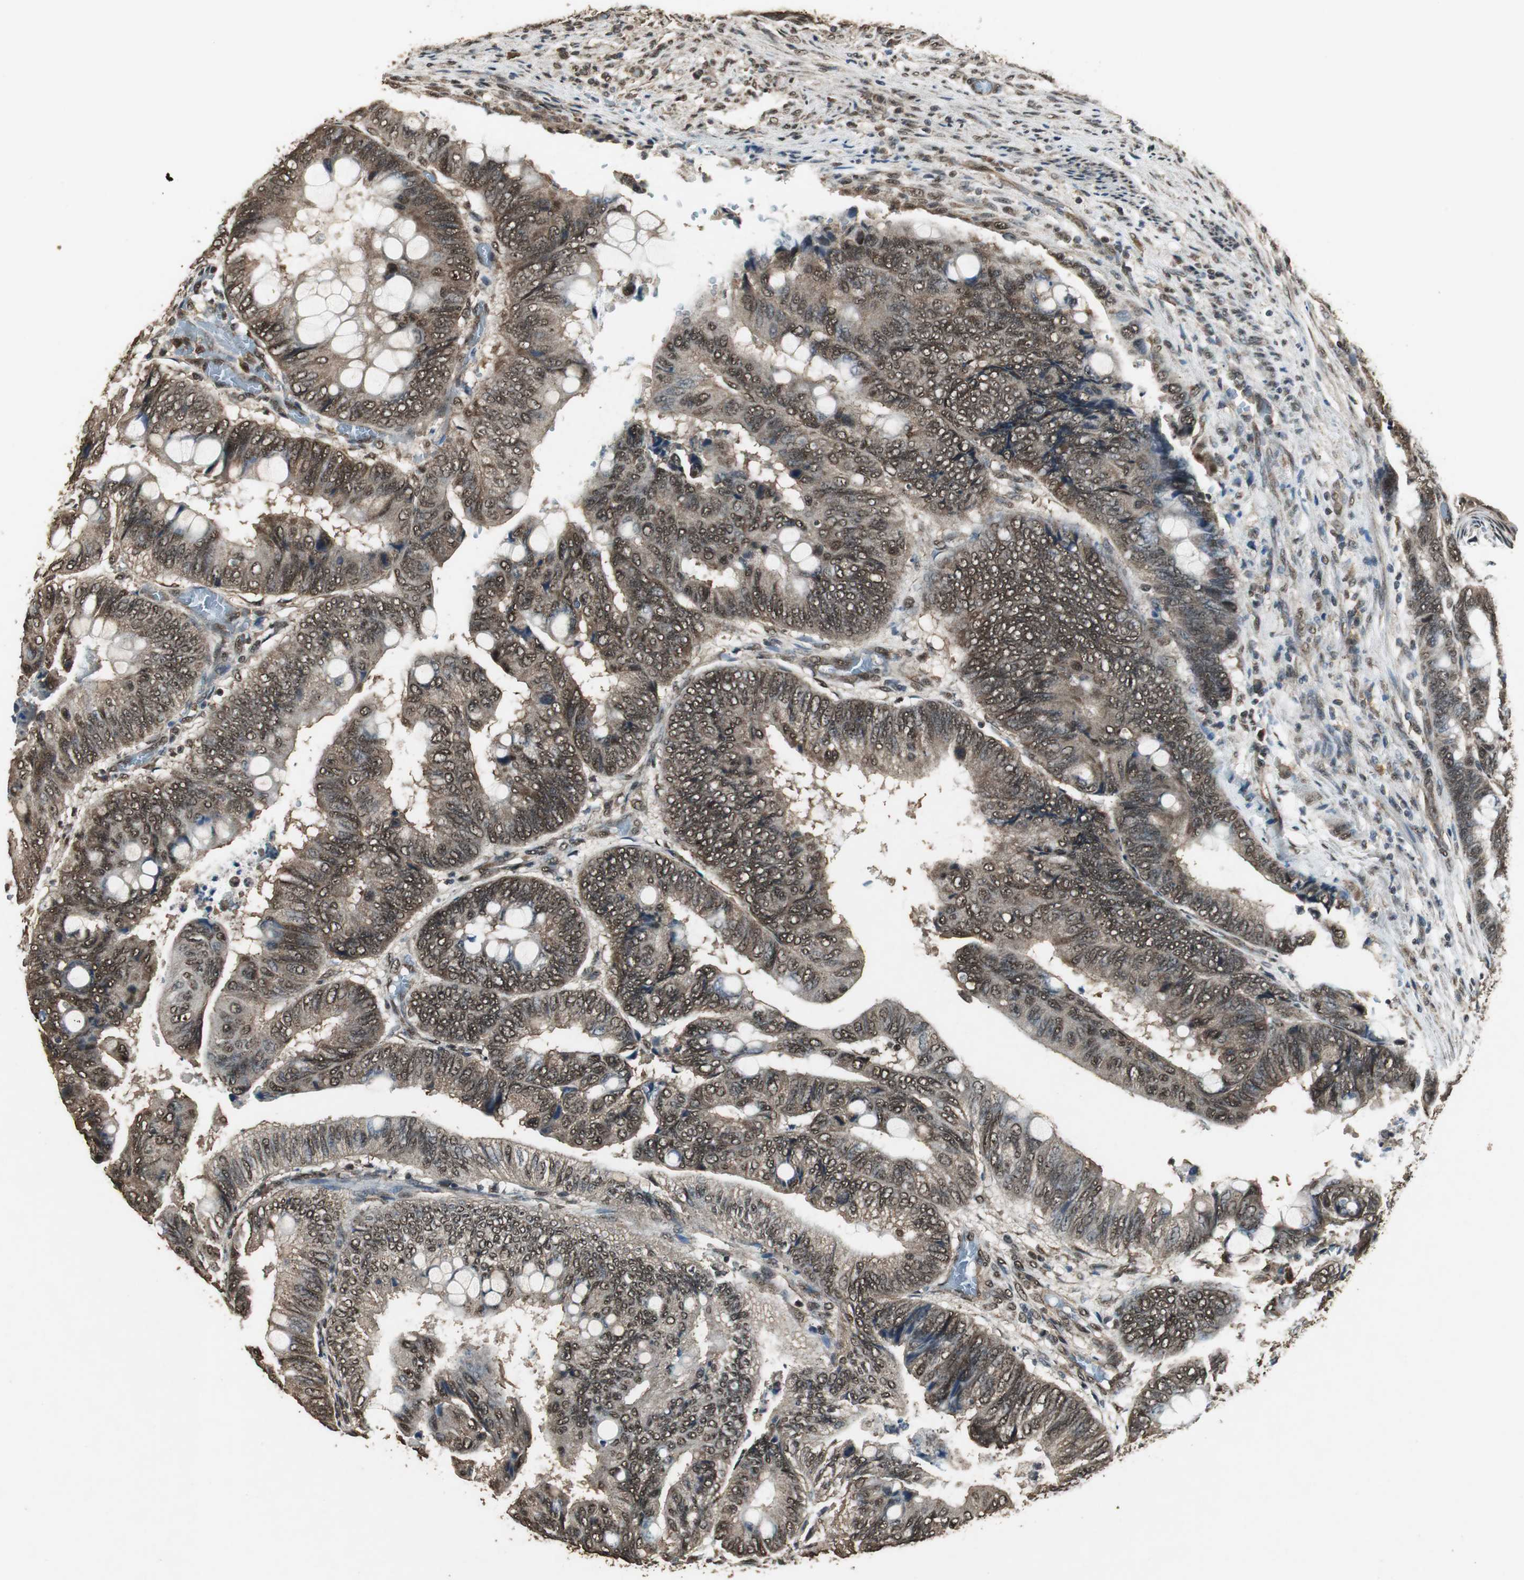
{"staining": {"intensity": "strong", "quantity": ">75%", "location": "cytoplasmic/membranous,nuclear"}, "tissue": "colorectal cancer", "cell_type": "Tumor cells", "image_type": "cancer", "snomed": [{"axis": "morphology", "description": "Normal tissue, NOS"}, {"axis": "morphology", "description": "Adenocarcinoma, NOS"}, {"axis": "topography", "description": "Rectum"}, {"axis": "topography", "description": "Peripheral nerve tissue"}], "caption": "Colorectal adenocarcinoma stained for a protein exhibits strong cytoplasmic/membranous and nuclear positivity in tumor cells.", "gene": "PPP1R13B", "patient": {"sex": "male", "age": 92}}